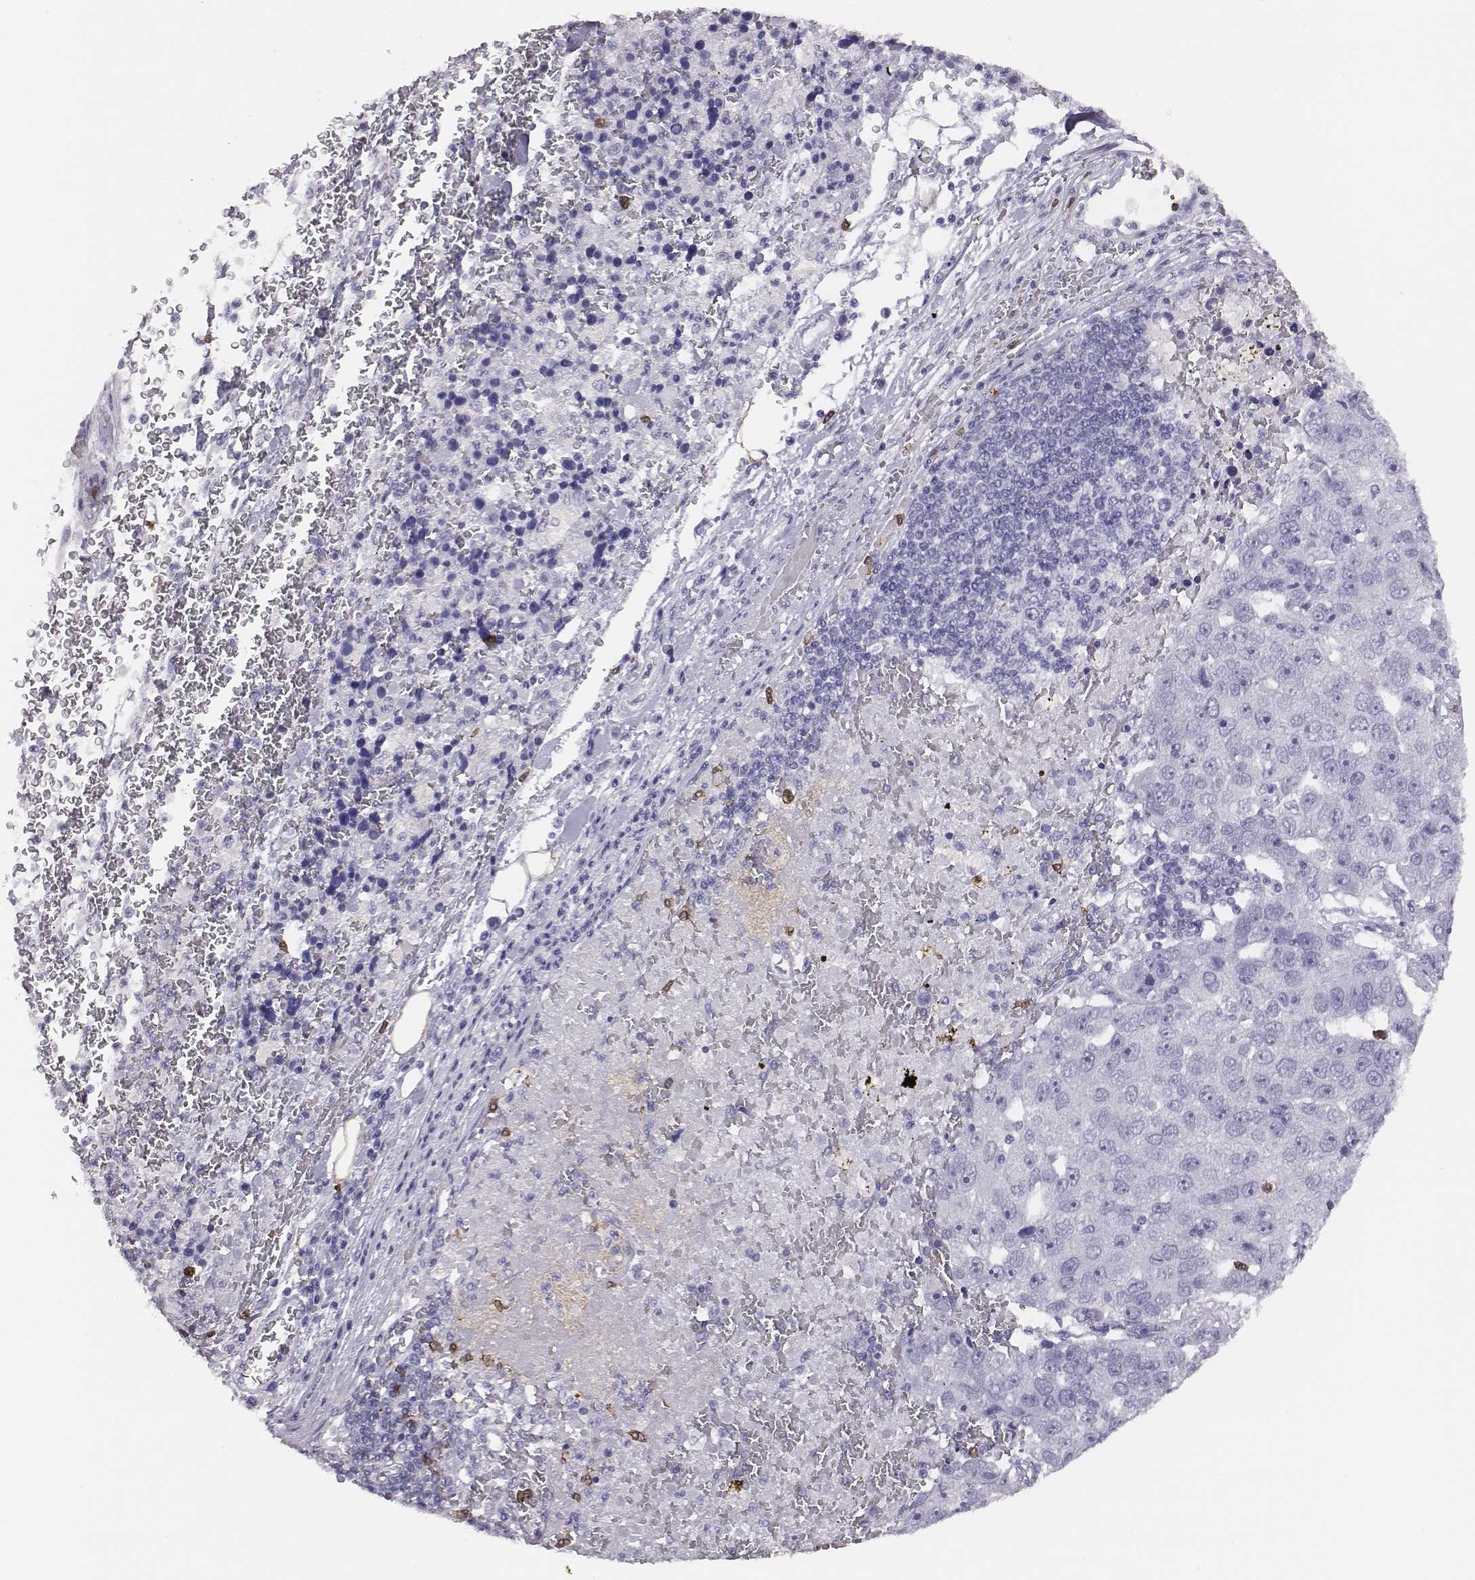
{"staining": {"intensity": "negative", "quantity": "none", "location": "none"}, "tissue": "pancreatic cancer", "cell_type": "Tumor cells", "image_type": "cancer", "snomed": [{"axis": "morphology", "description": "Adenocarcinoma, NOS"}, {"axis": "topography", "description": "Pancreas"}], "caption": "The micrograph demonstrates no significant staining in tumor cells of pancreatic cancer (adenocarcinoma).", "gene": "ACOD1", "patient": {"sex": "female", "age": 61}}